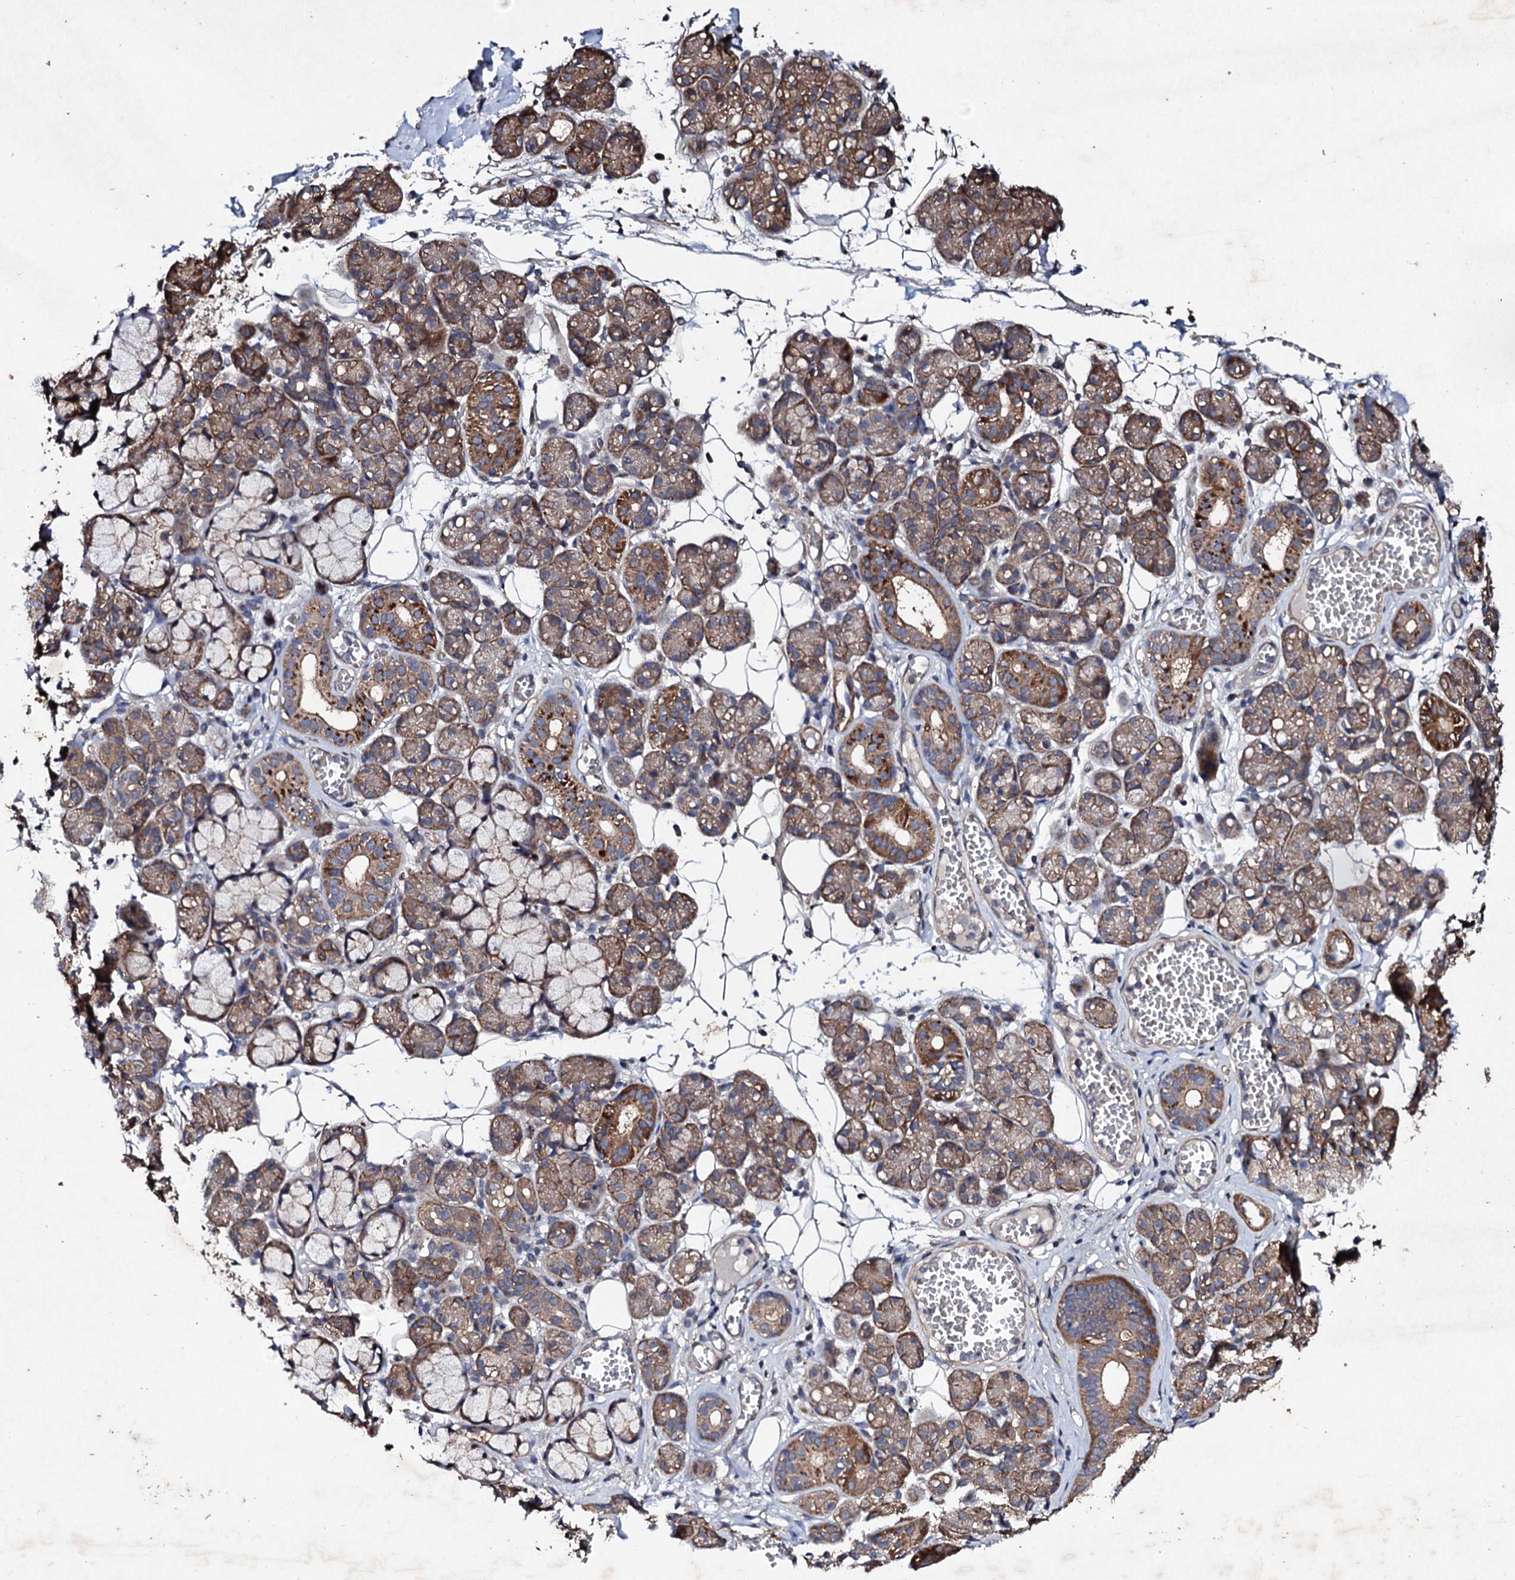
{"staining": {"intensity": "strong", "quantity": "25%-75%", "location": "cytoplasmic/membranous"}, "tissue": "salivary gland", "cell_type": "Glandular cells", "image_type": "normal", "snomed": [{"axis": "morphology", "description": "Normal tissue, NOS"}, {"axis": "topography", "description": "Salivary gland"}], "caption": "DAB immunohistochemical staining of unremarkable salivary gland demonstrates strong cytoplasmic/membranous protein expression in approximately 25%-75% of glandular cells.", "gene": "MOCOS", "patient": {"sex": "male", "age": 63}}